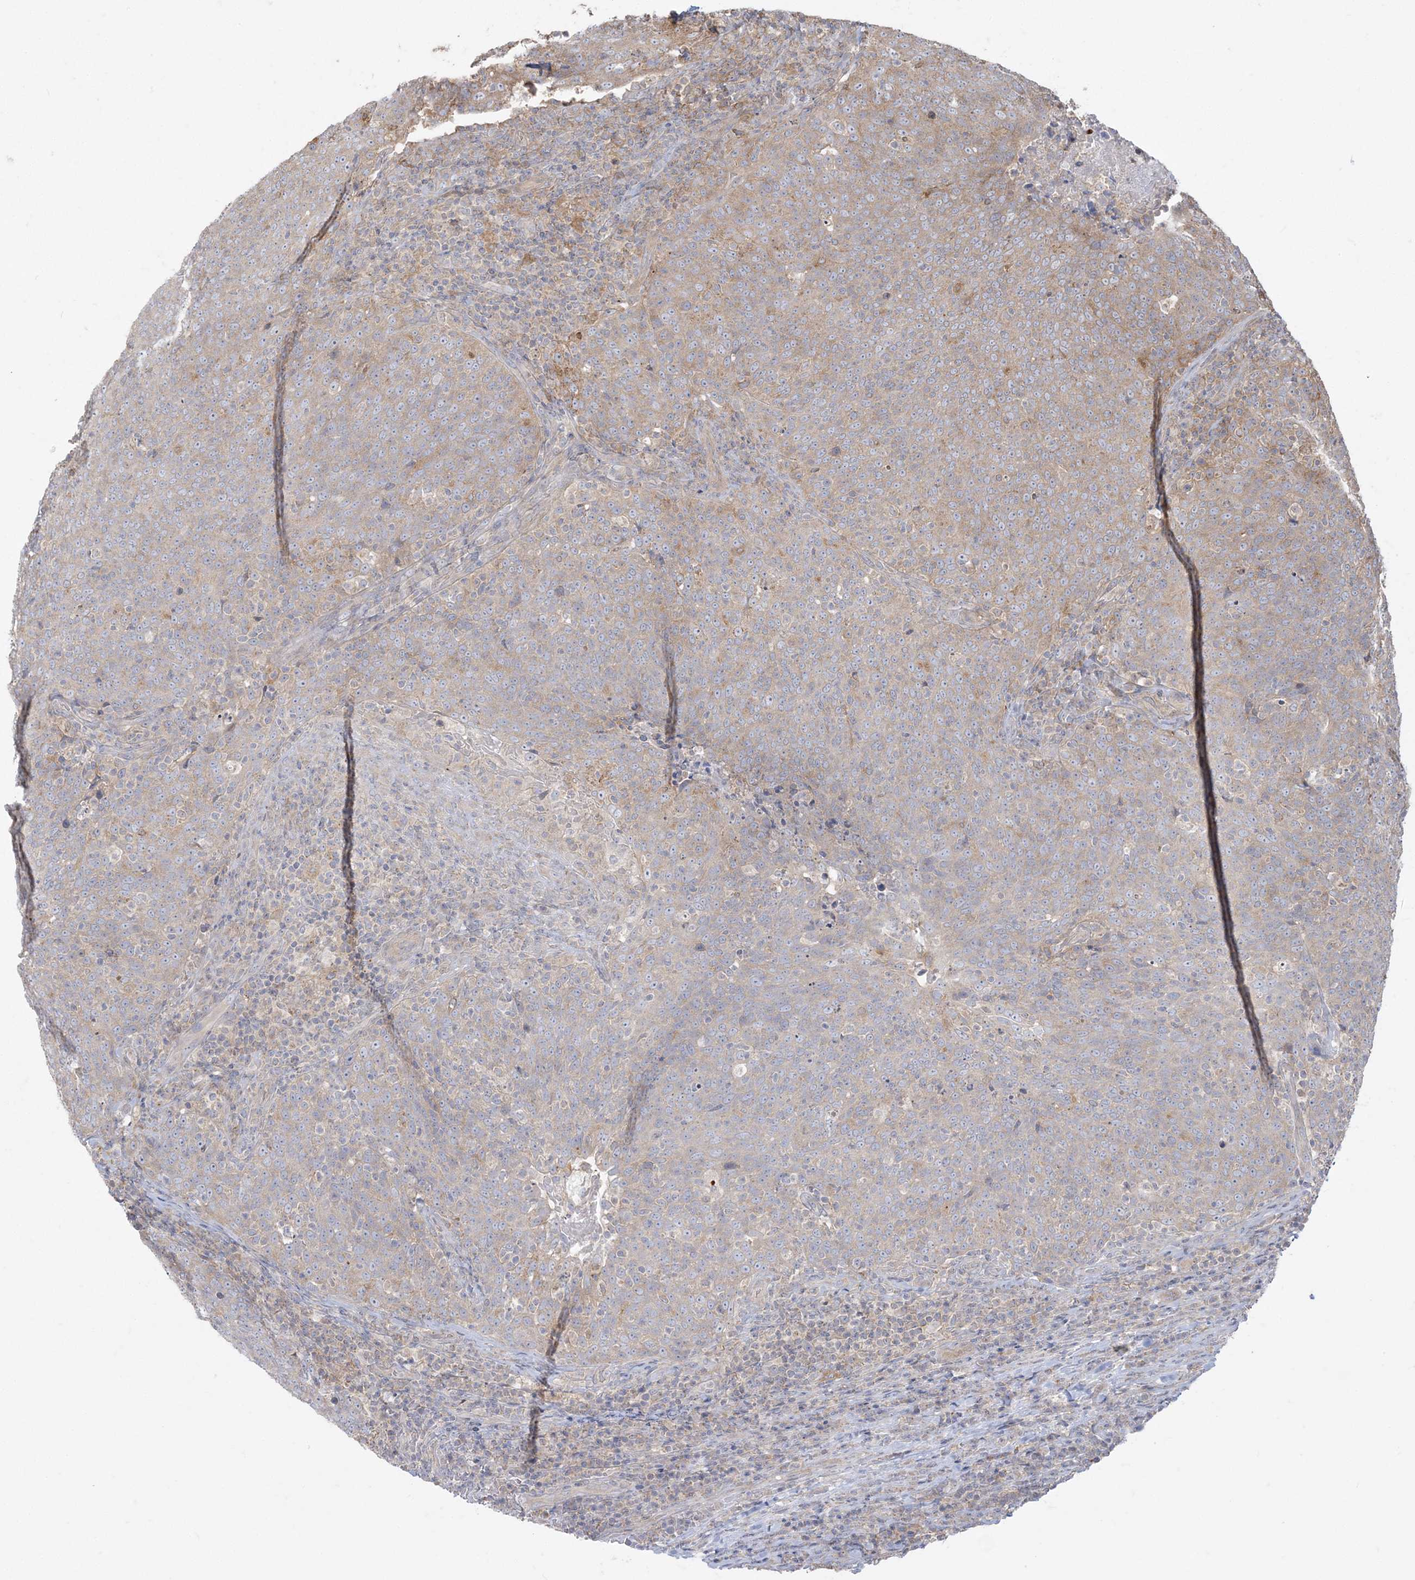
{"staining": {"intensity": "moderate", "quantity": "25%-75%", "location": "cytoplasmic/membranous"}, "tissue": "head and neck cancer", "cell_type": "Tumor cells", "image_type": "cancer", "snomed": [{"axis": "morphology", "description": "Squamous cell carcinoma, NOS"}, {"axis": "morphology", "description": "Squamous cell carcinoma, metastatic, NOS"}, {"axis": "topography", "description": "Lymph node"}, {"axis": "topography", "description": "Head-Neck"}], "caption": "The micrograph reveals a brown stain indicating the presence of a protein in the cytoplasmic/membranous of tumor cells in squamous cell carcinoma (head and neck).", "gene": "ZC3H6", "patient": {"sex": "male", "age": 62}}